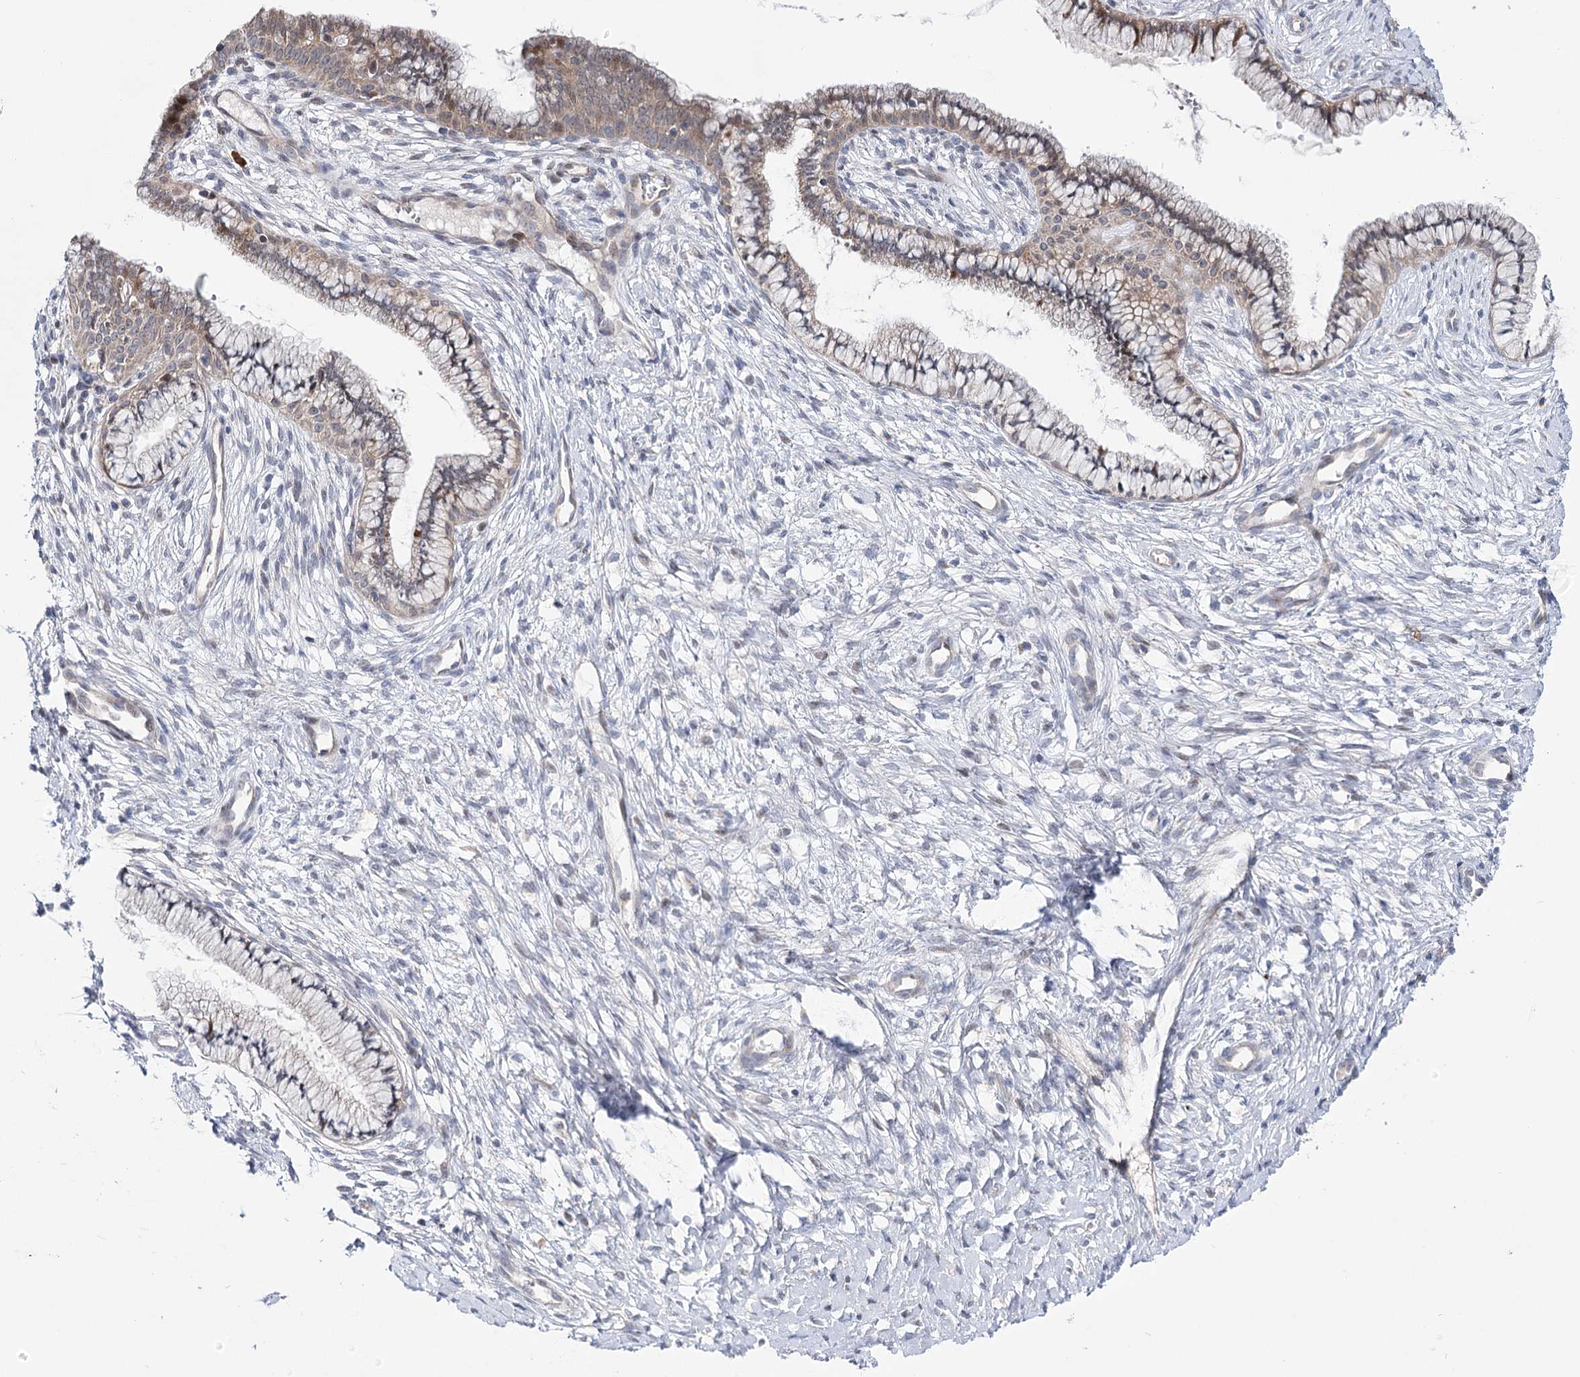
{"staining": {"intensity": "weak", "quantity": ">75%", "location": "cytoplasmic/membranous"}, "tissue": "cervix", "cell_type": "Glandular cells", "image_type": "normal", "snomed": [{"axis": "morphology", "description": "Normal tissue, NOS"}, {"axis": "topography", "description": "Cervix"}], "caption": "Protein analysis of unremarkable cervix shows weak cytoplasmic/membranous positivity in about >75% of glandular cells.", "gene": "ARHGAP32", "patient": {"sex": "female", "age": 36}}